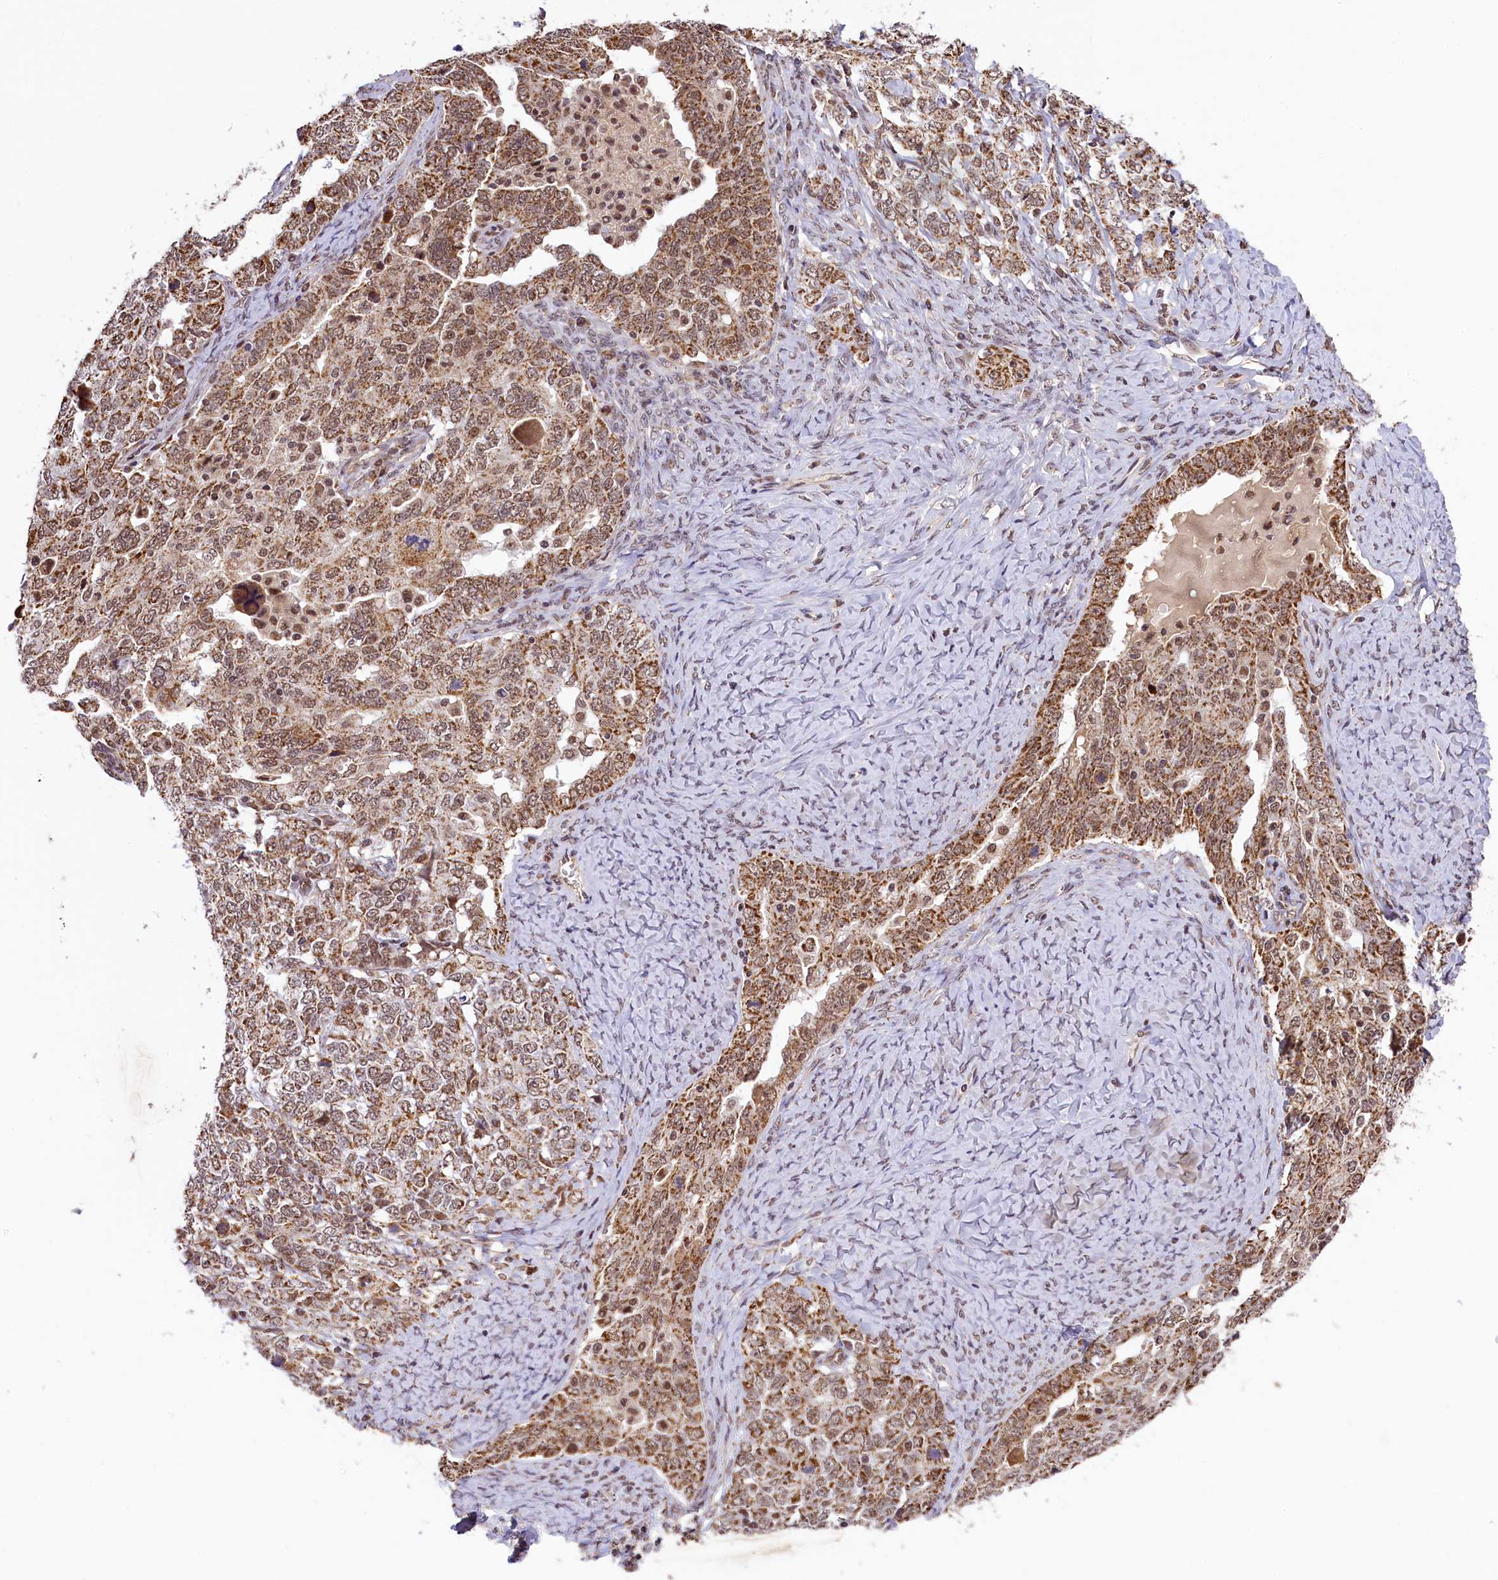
{"staining": {"intensity": "moderate", "quantity": ">75%", "location": "cytoplasmic/membranous,nuclear"}, "tissue": "ovarian cancer", "cell_type": "Tumor cells", "image_type": "cancer", "snomed": [{"axis": "morphology", "description": "Carcinoma, endometroid"}, {"axis": "topography", "description": "Ovary"}], "caption": "This is a histology image of immunohistochemistry staining of endometroid carcinoma (ovarian), which shows moderate expression in the cytoplasmic/membranous and nuclear of tumor cells.", "gene": "PAF1", "patient": {"sex": "female", "age": 62}}